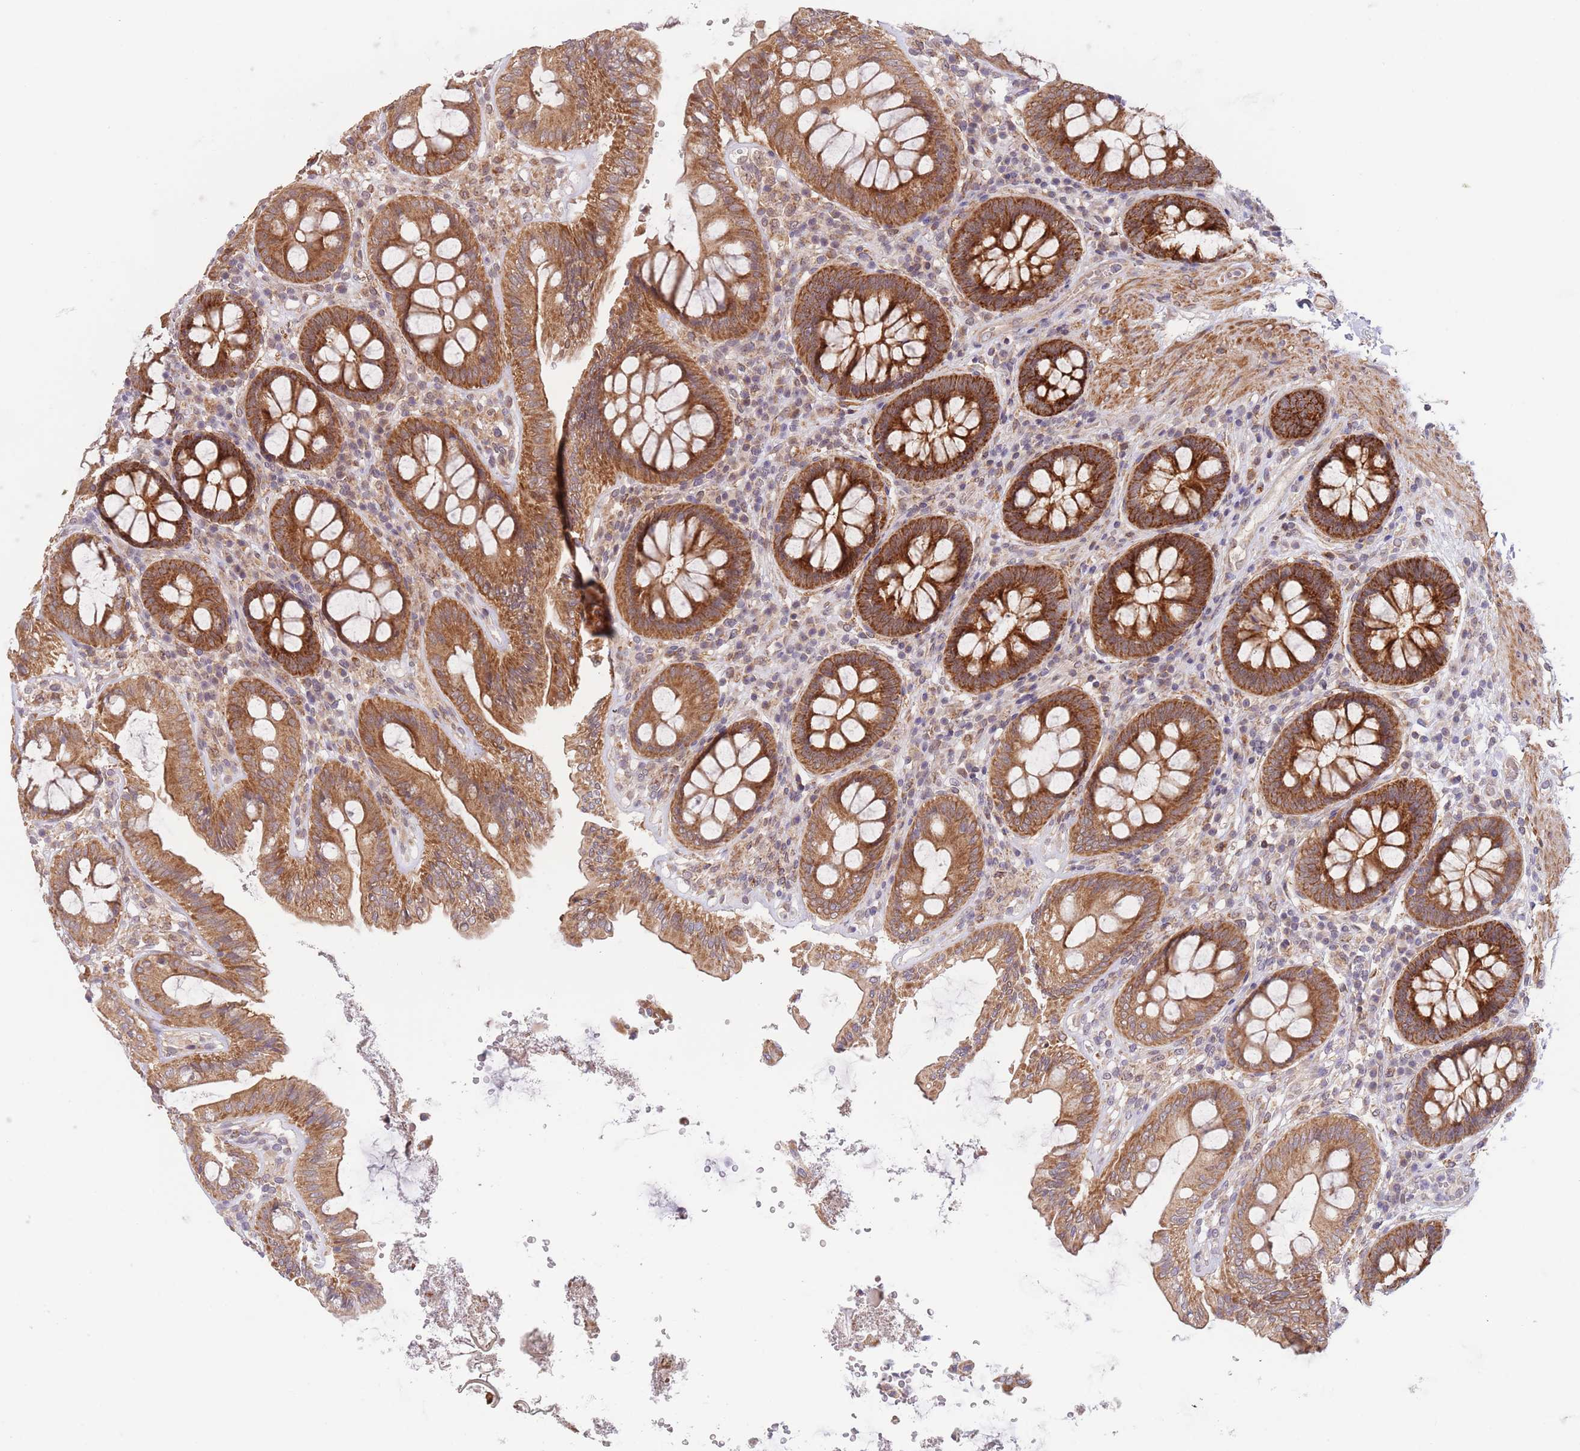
{"staining": {"intensity": "moderate", "quantity": ">75%", "location": "cytoplasmic/membranous"}, "tissue": "colon", "cell_type": "Endothelial cells", "image_type": "normal", "snomed": [{"axis": "morphology", "description": "Normal tissue, NOS"}, {"axis": "topography", "description": "Colon"}], "caption": "Immunohistochemistry staining of unremarkable colon, which demonstrates medium levels of moderate cytoplasmic/membranous expression in approximately >75% of endothelial cells indicating moderate cytoplasmic/membranous protein staining. The staining was performed using DAB (3,3'-diaminobenzidine) (brown) for protein detection and nuclei were counterstained in hematoxylin (blue).", "gene": "UQCC3", "patient": {"sex": "male", "age": 84}}